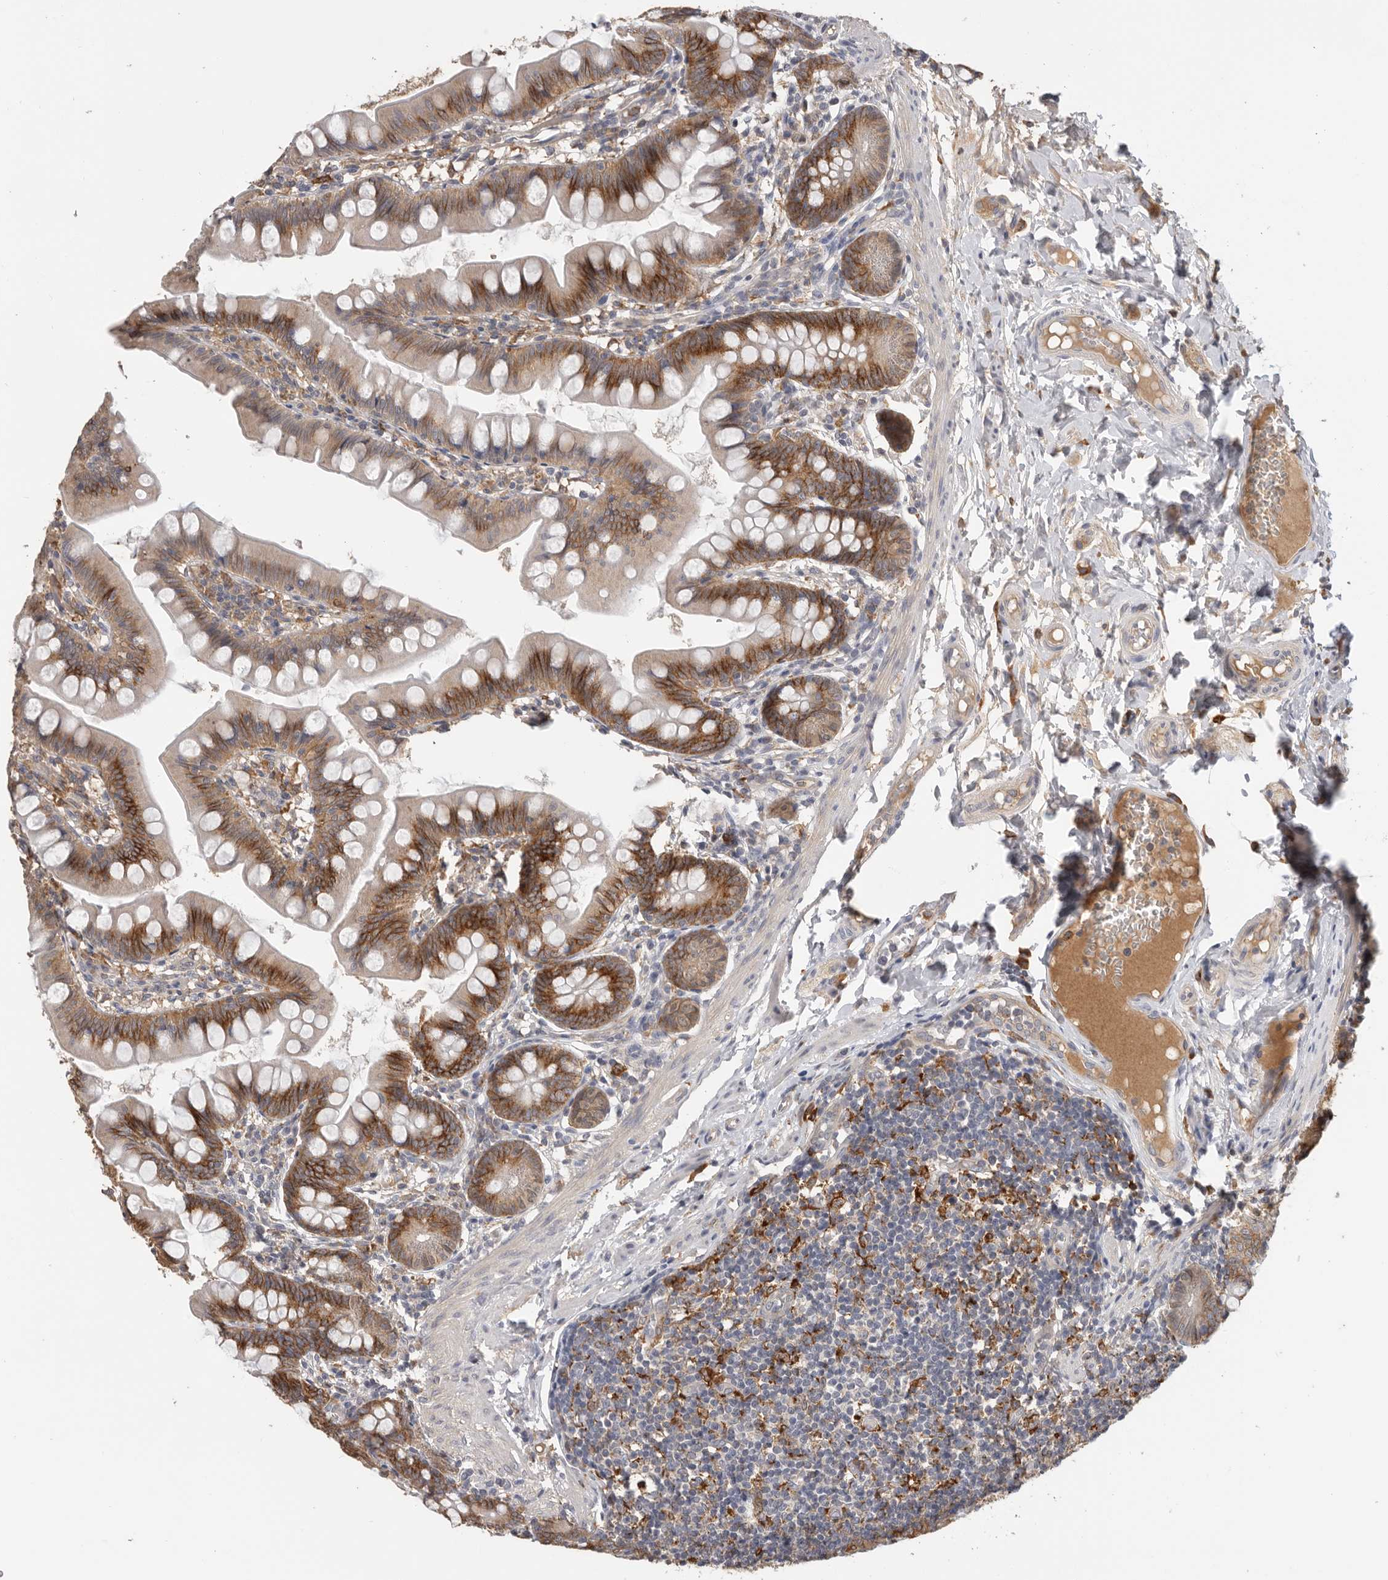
{"staining": {"intensity": "moderate", "quantity": ">75%", "location": "cytoplasmic/membranous"}, "tissue": "small intestine", "cell_type": "Glandular cells", "image_type": "normal", "snomed": [{"axis": "morphology", "description": "Normal tissue, NOS"}, {"axis": "topography", "description": "Small intestine"}], "caption": "Protein staining of benign small intestine shows moderate cytoplasmic/membranous expression in approximately >75% of glandular cells. (DAB (3,3'-diaminobenzidine) = brown stain, brightfield microscopy at high magnification).", "gene": "TFRC", "patient": {"sex": "male", "age": 7}}